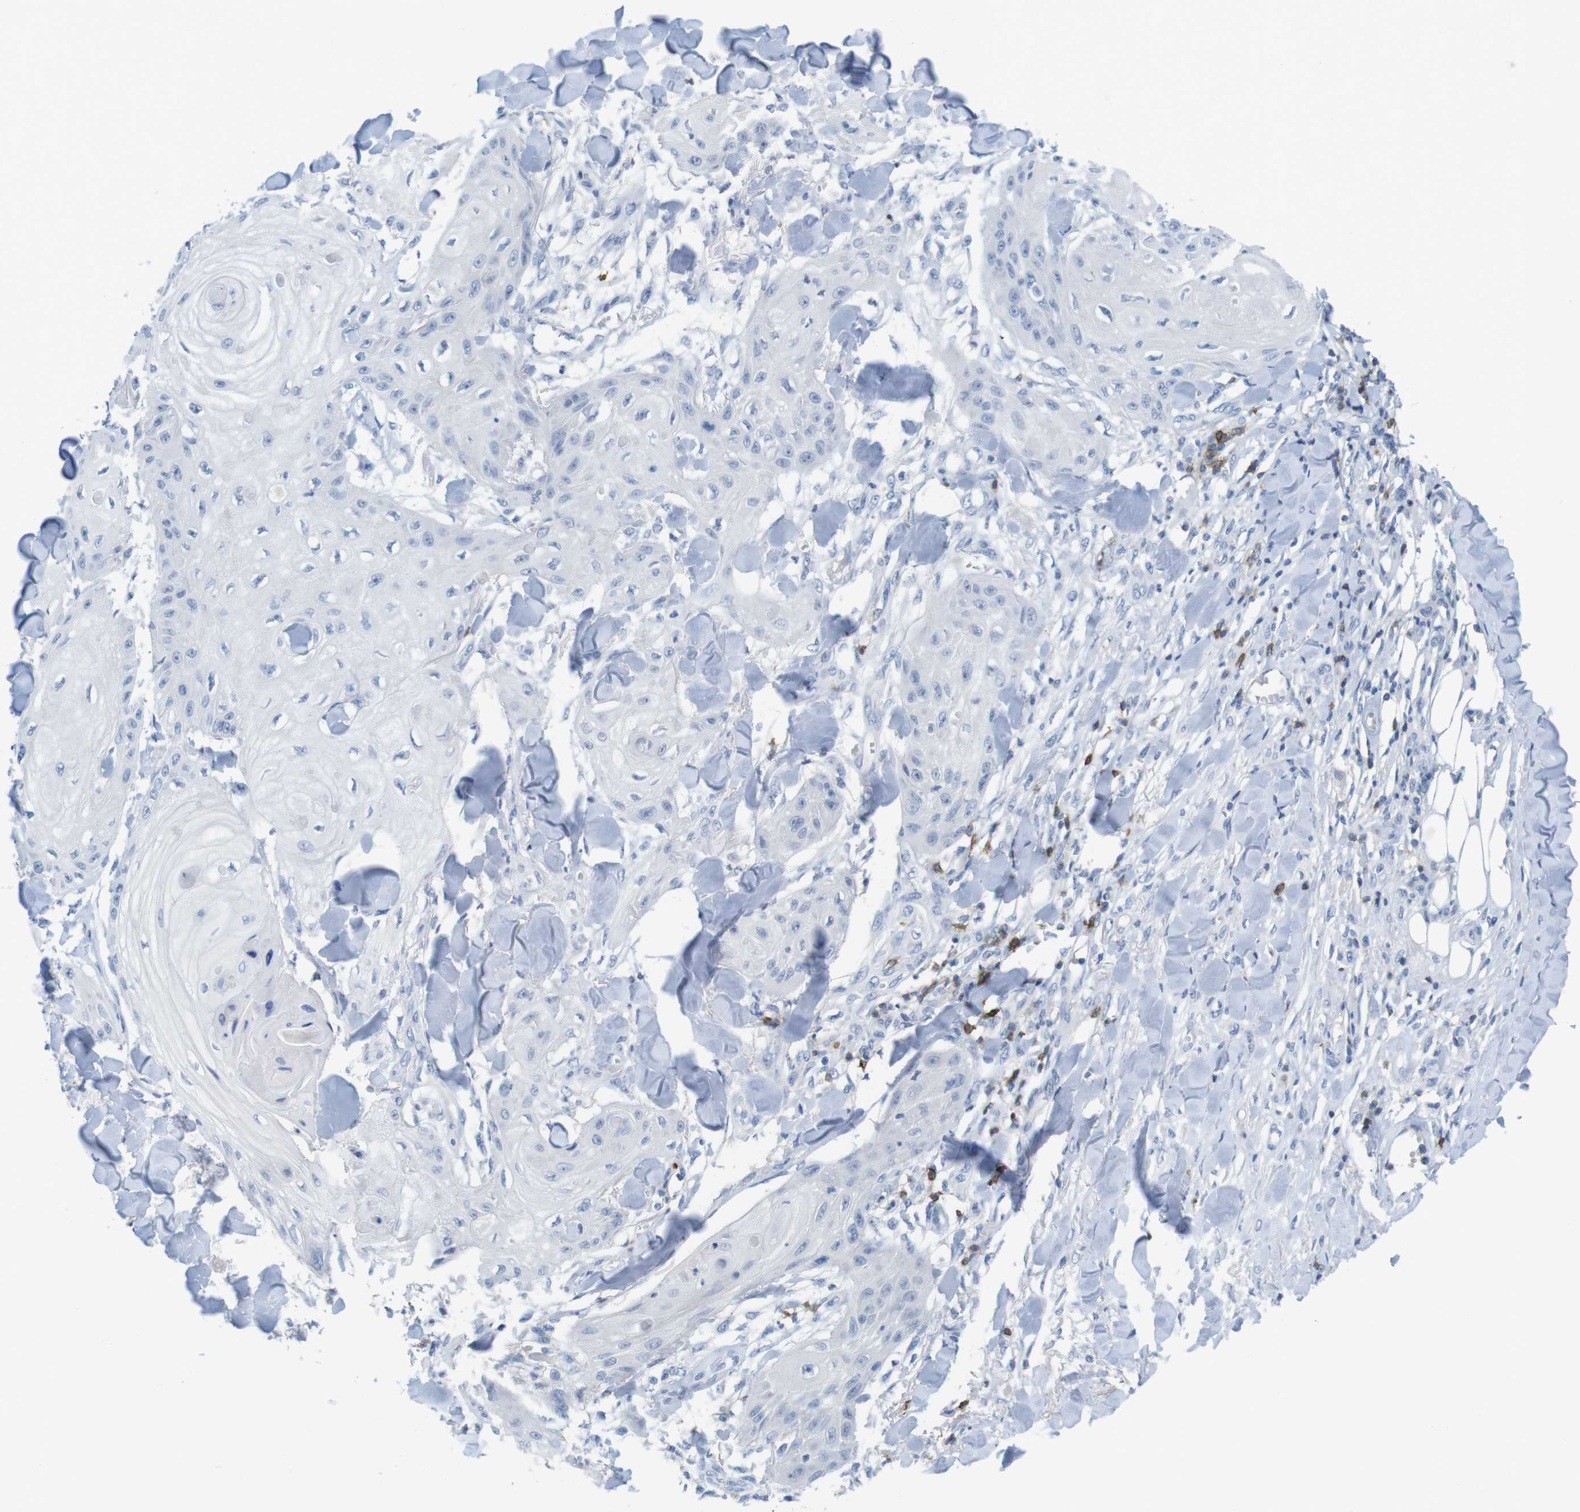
{"staining": {"intensity": "negative", "quantity": "none", "location": "none"}, "tissue": "skin cancer", "cell_type": "Tumor cells", "image_type": "cancer", "snomed": [{"axis": "morphology", "description": "Squamous cell carcinoma, NOS"}, {"axis": "topography", "description": "Skin"}], "caption": "A histopathology image of human skin cancer (squamous cell carcinoma) is negative for staining in tumor cells.", "gene": "CD5", "patient": {"sex": "male", "age": 74}}